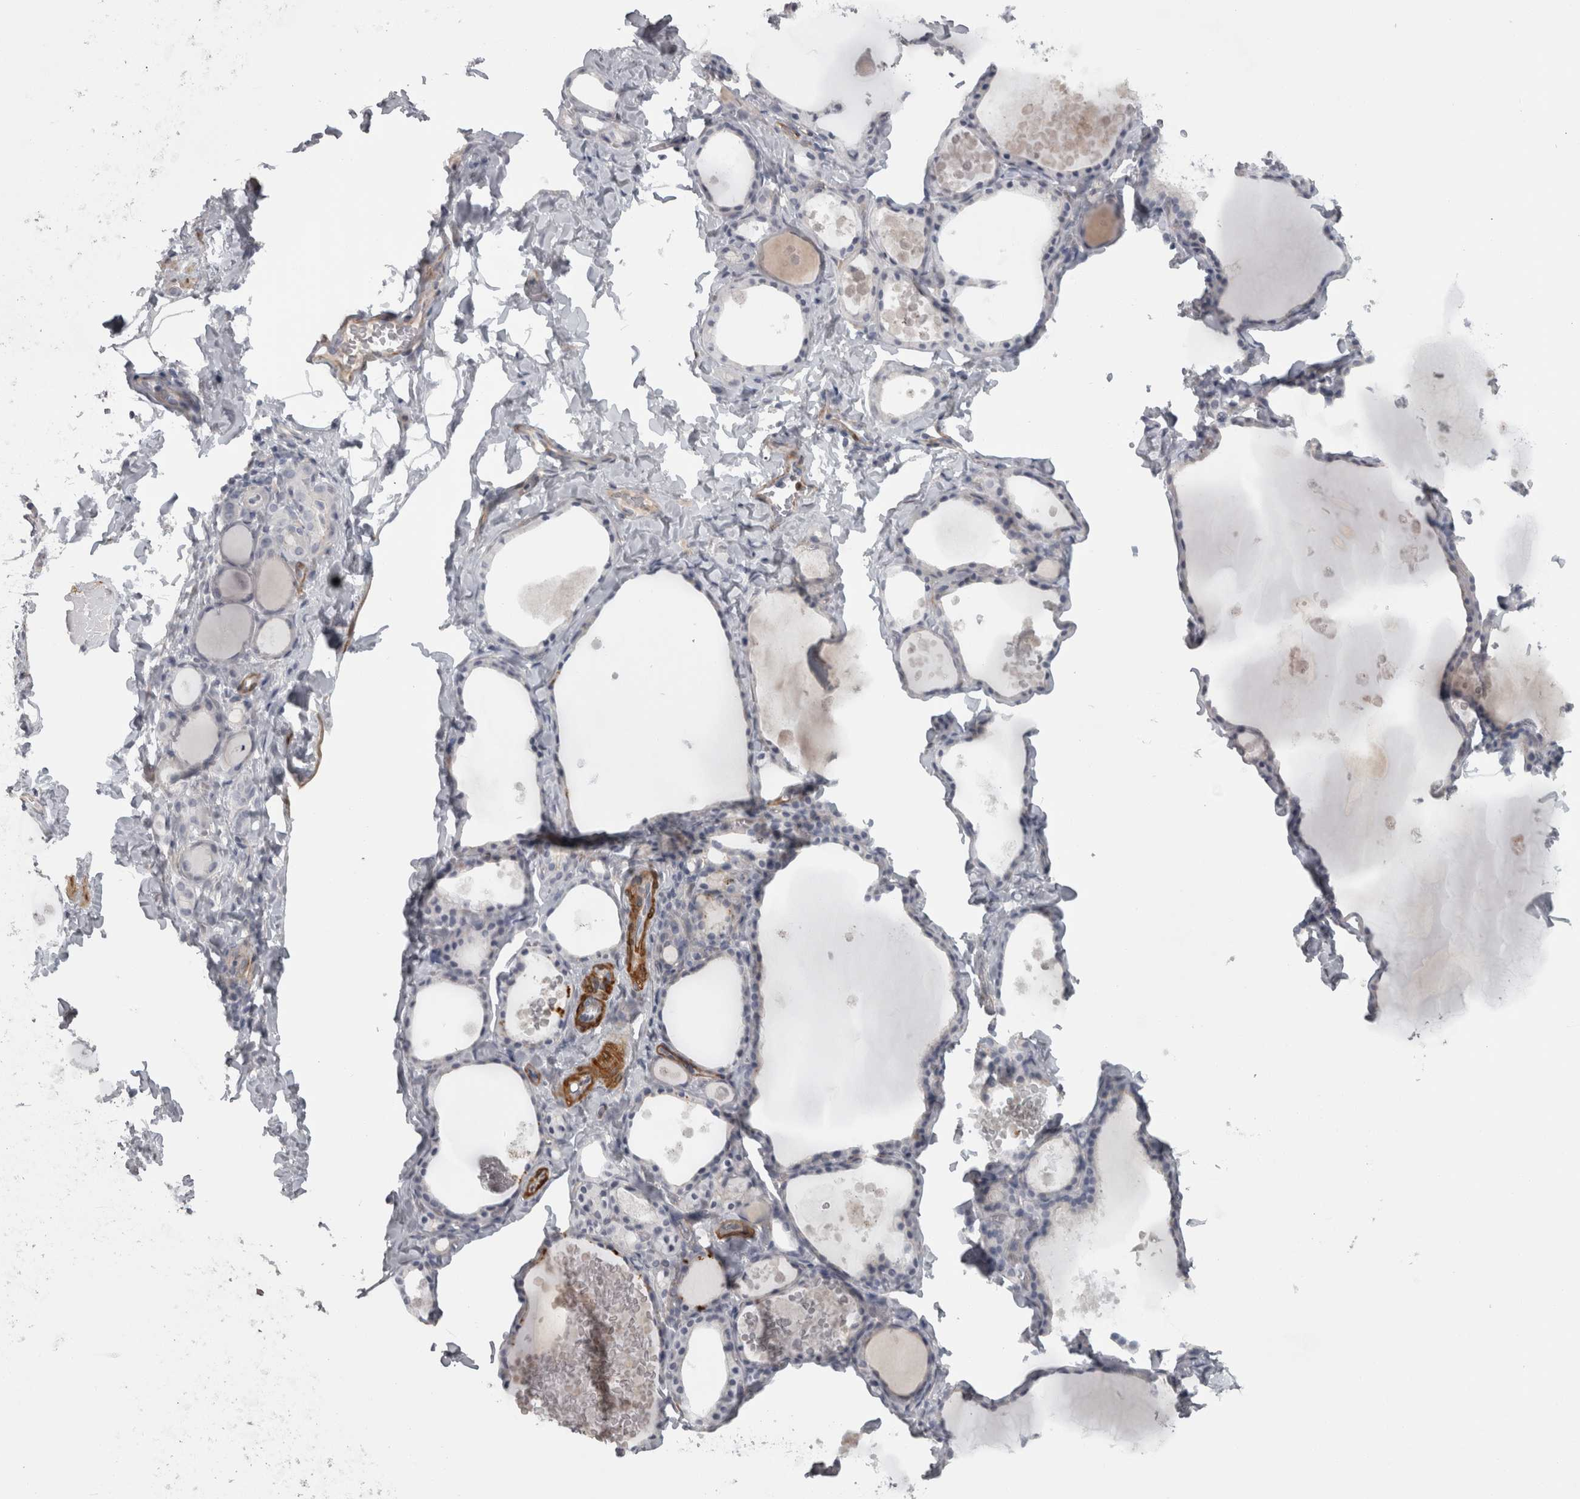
{"staining": {"intensity": "negative", "quantity": "none", "location": "none"}, "tissue": "thyroid gland", "cell_type": "Glandular cells", "image_type": "normal", "snomed": [{"axis": "morphology", "description": "Normal tissue, NOS"}, {"axis": "topography", "description": "Thyroid gland"}], "caption": "The photomicrograph shows no significant positivity in glandular cells of thyroid gland.", "gene": "PPP1R12B", "patient": {"sex": "male", "age": 56}}